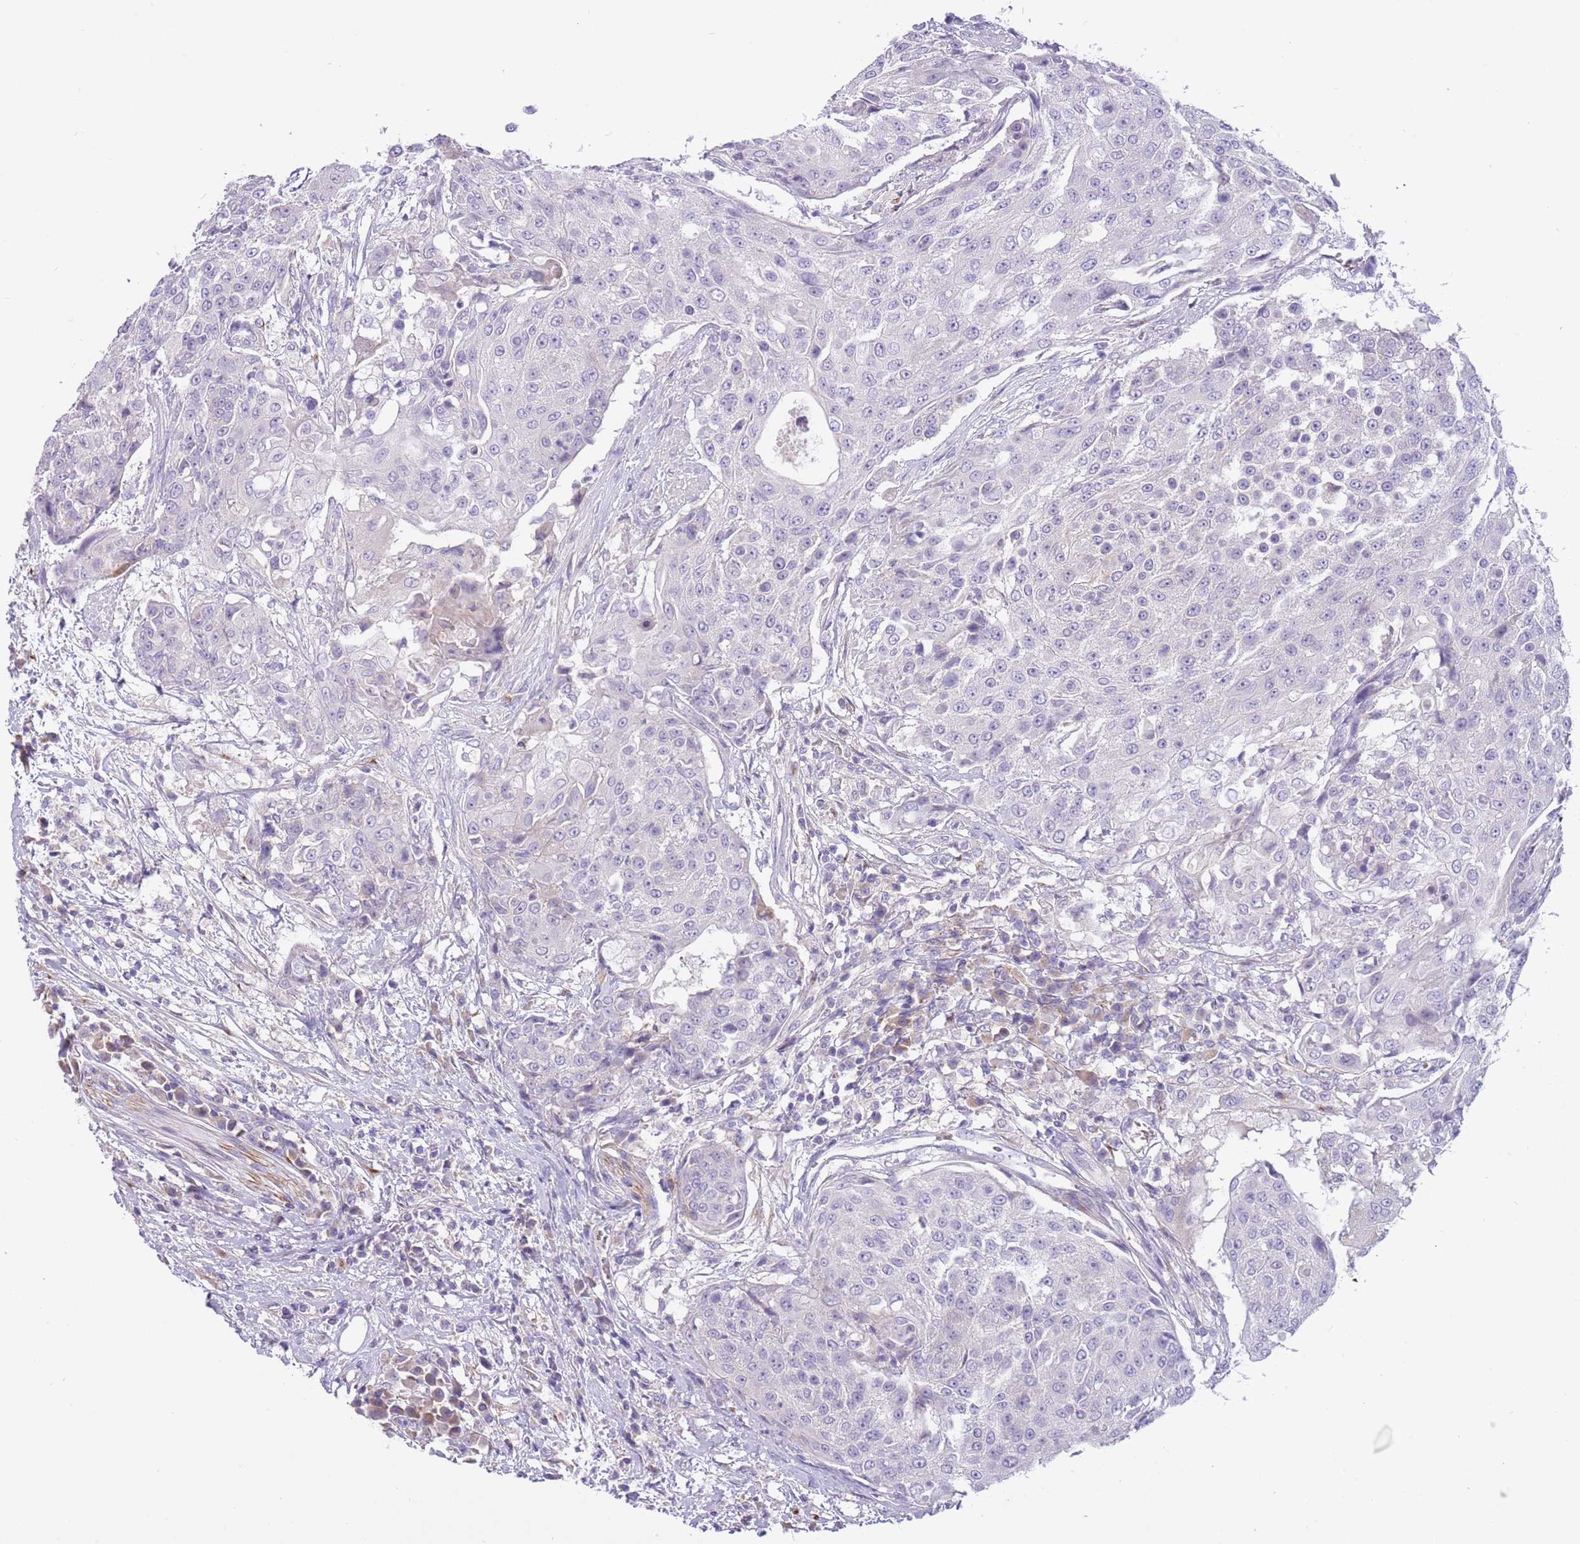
{"staining": {"intensity": "negative", "quantity": "none", "location": "none"}, "tissue": "urothelial cancer", "cell_type": "Tumor cells", "image_type": "cancer", "snomed": [{"axis": "morphology", "description": "Urothelial carcinoma, High grade"}, {"axis": "topography", "description": "Urinary bladder"}], "caption": "Tumor cells are negative for brown protein staining in high-grade urothelial carcinoma.", "gene": "CFAP73", "patient": {"sex": "female", "age": 63}}